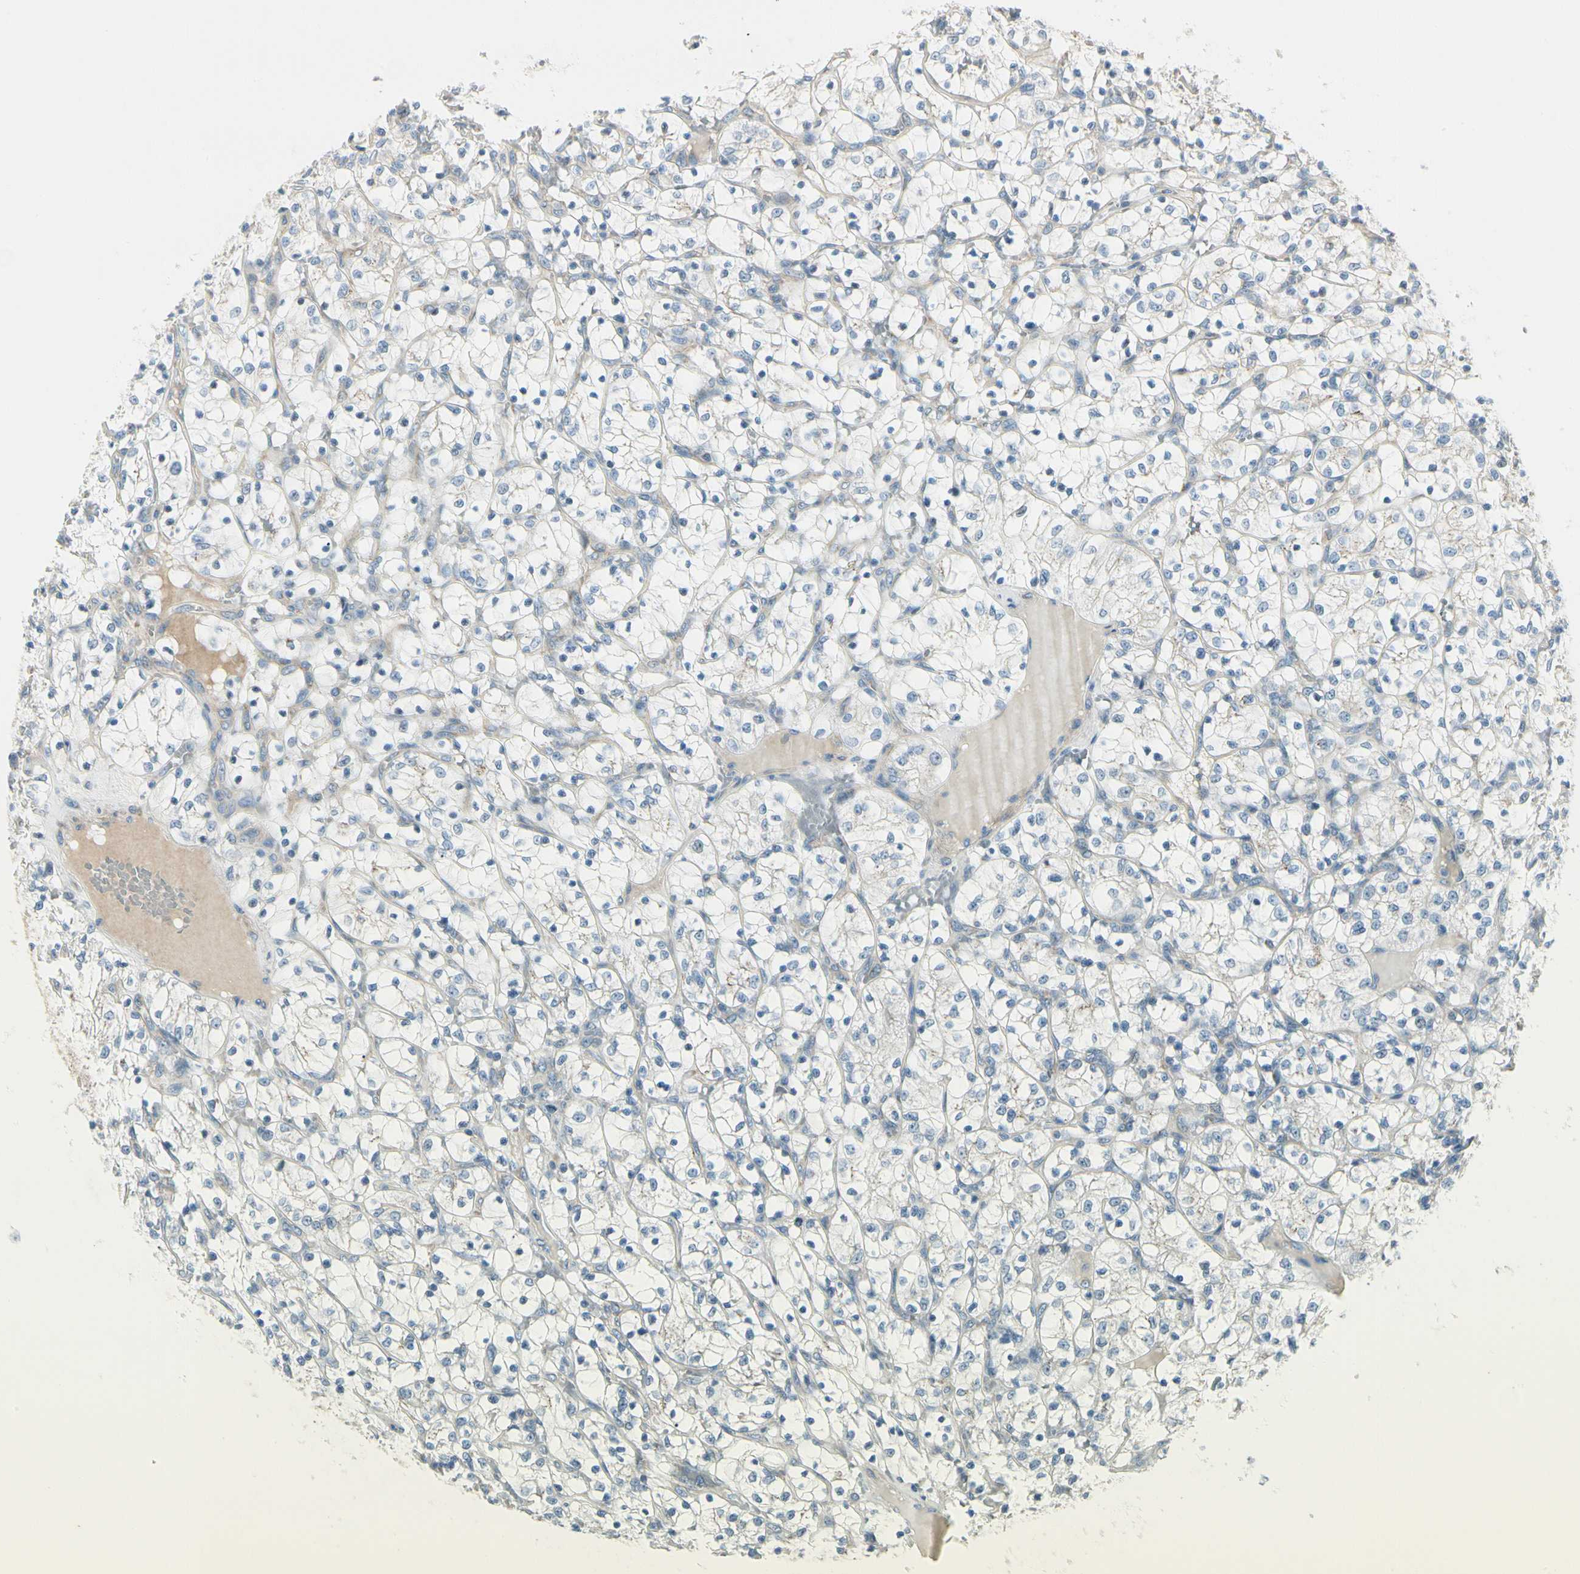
{"staining": {"intensity": "negative", "quantity": "none", "location": "none"}, "tissue": "renal cancer", "cell_type": "Tumor cells", "image_type": "cancer", "snomed": [{"axis": "morphology", "description": "Adenocarcinoma, NOS"}, {"axis": "topography", "description": "Kidney"}], "caption": "Renal adenocarcinoma was stained to show a protein in brown. There is no significant positivity in tumor cells. (Immunohistochemistry, brightfield microscopy, high magnification).", "gene": "ABCA3", "patient": {"sex": "female", "age": 69}}